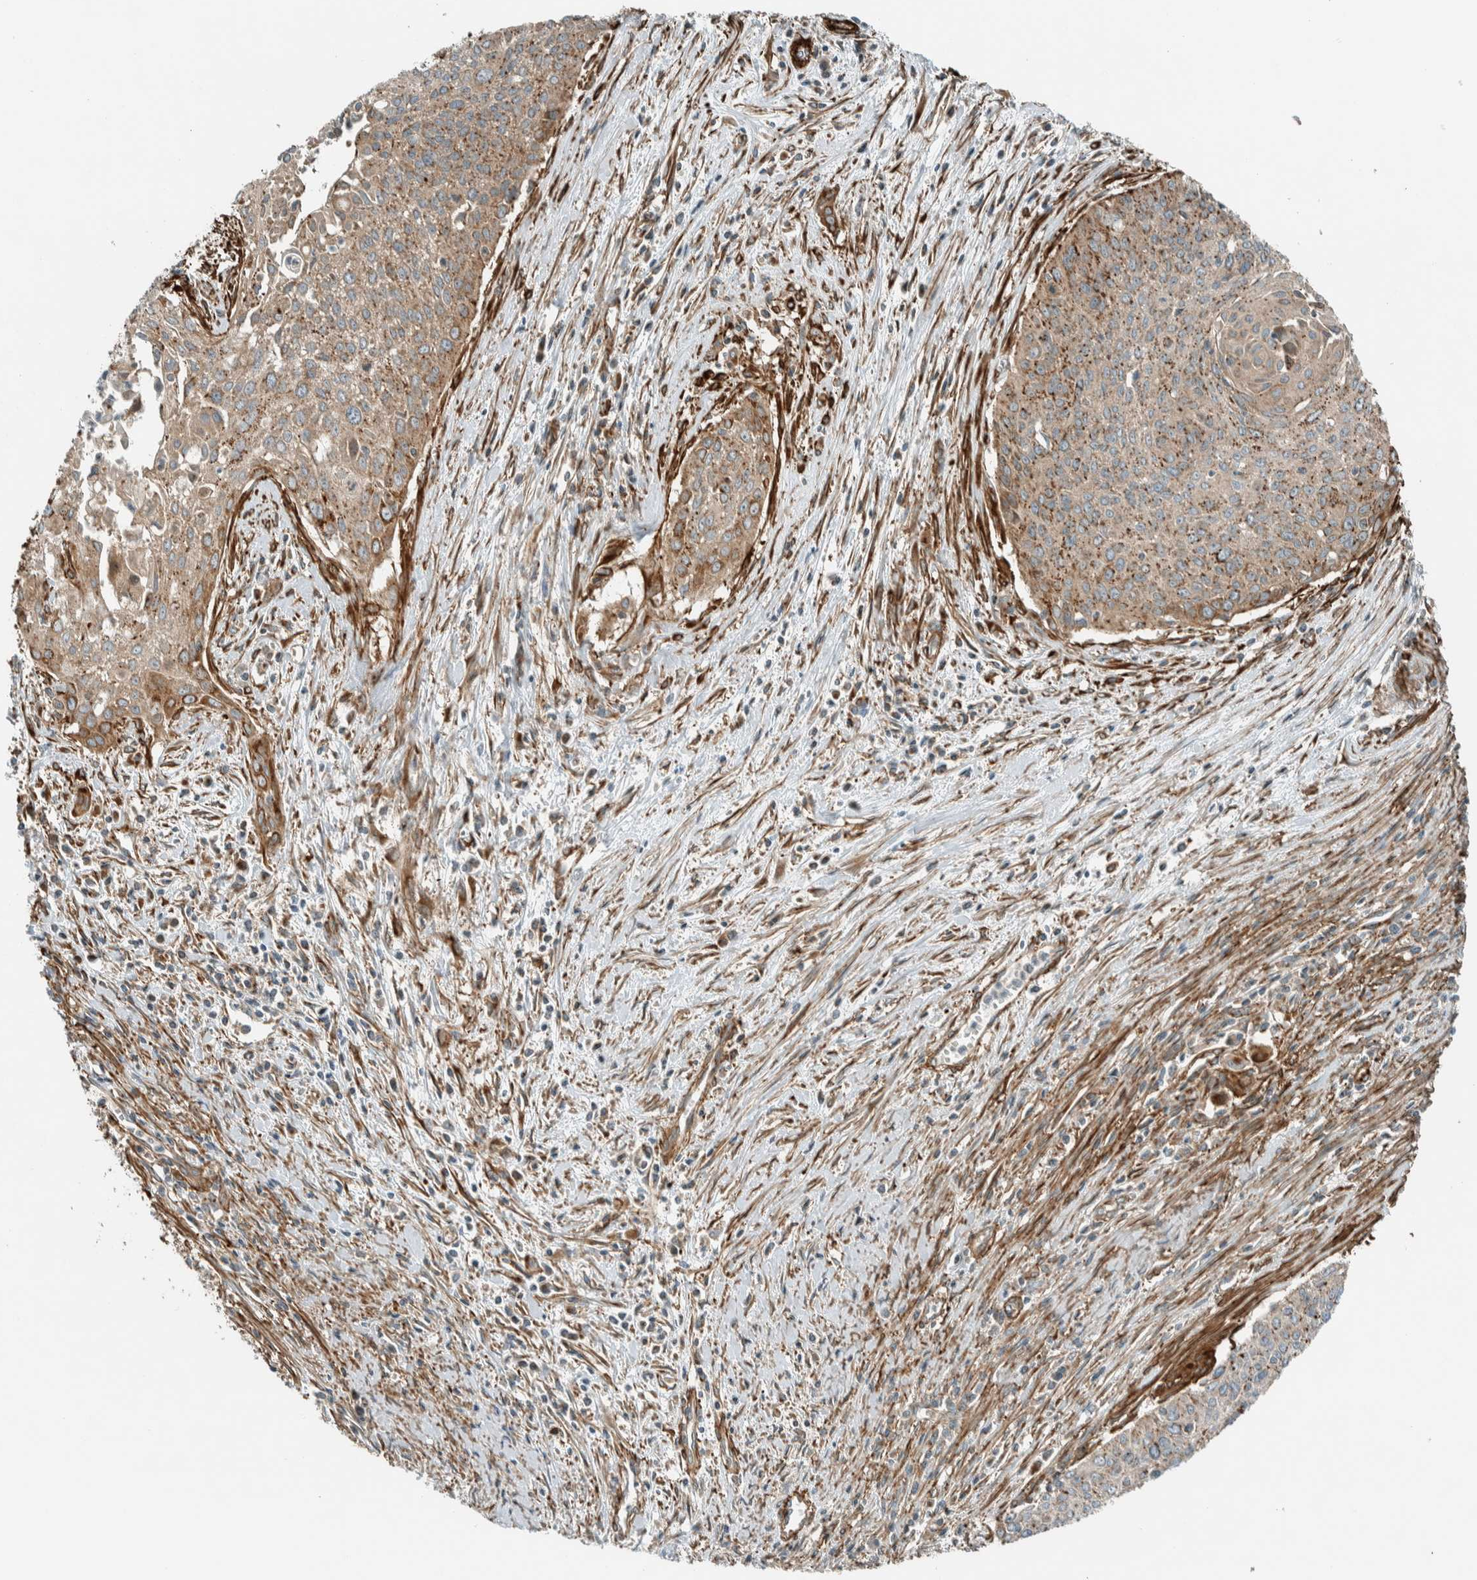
{"staining": {"intensity": "moderate", "quantity": ">75%", "location": "cytoplasmic/membranous"}, "tissue": "cervical cancer", "cell_type": "Tumor cells", "image_type": "cancer", "snomed": [{"axis": "morphology", "description": "Squamous cell carcinoma, NOS"}, {"axis": "topography", "description": "Cervix"}], "caption": "This is an image of immunohistochemistry staining of cervical cancer (squamous cell carcinoma), which shows moderate positivity in the cytoplasmic/membranous of tumor cells.", "gene": "EXOC7", "patient": {"sex": "female", "age": 55}}